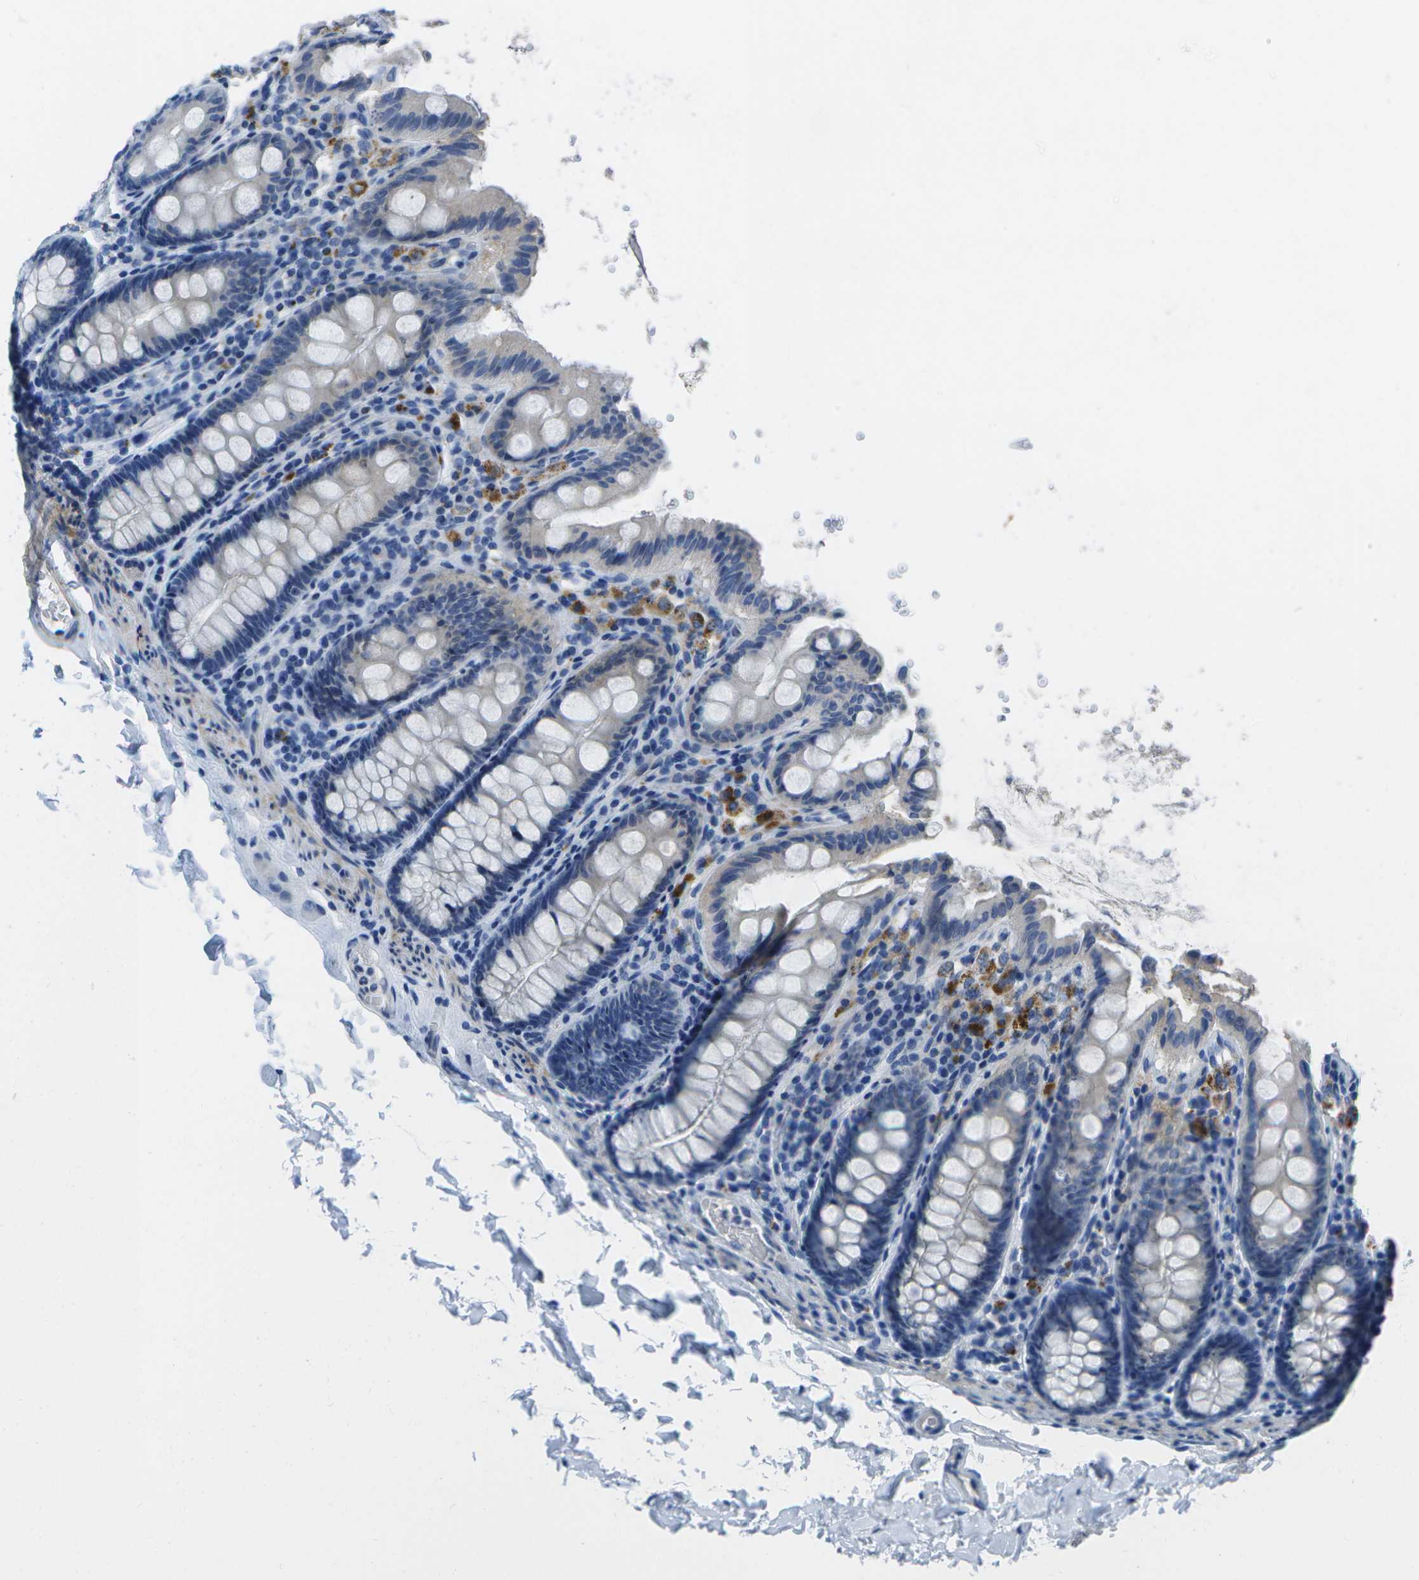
{"staining": {"intensity": "negative", "quantity": "none", "location": "none"}, "tissue": "colon", "cell_type": "Endothelial cells", "image_type": "normal", "snomed": [{"axis": "morphology", "description": "Normal tissue, NOS"}, {"axis": "topography", "description": "Colon"}], "caption": "Colon was stained to show a protein in brown. There is no significant expression in endothelial cells. The staining was performed using DAB (3,3'-diaminobenzidine) to visualize the protein expression in brown, while the nuclei were stained in blue with hematoxylin (Magnification: 20x).", "gene": "DCT", "patient": {"sex": "female", "age": 61}}